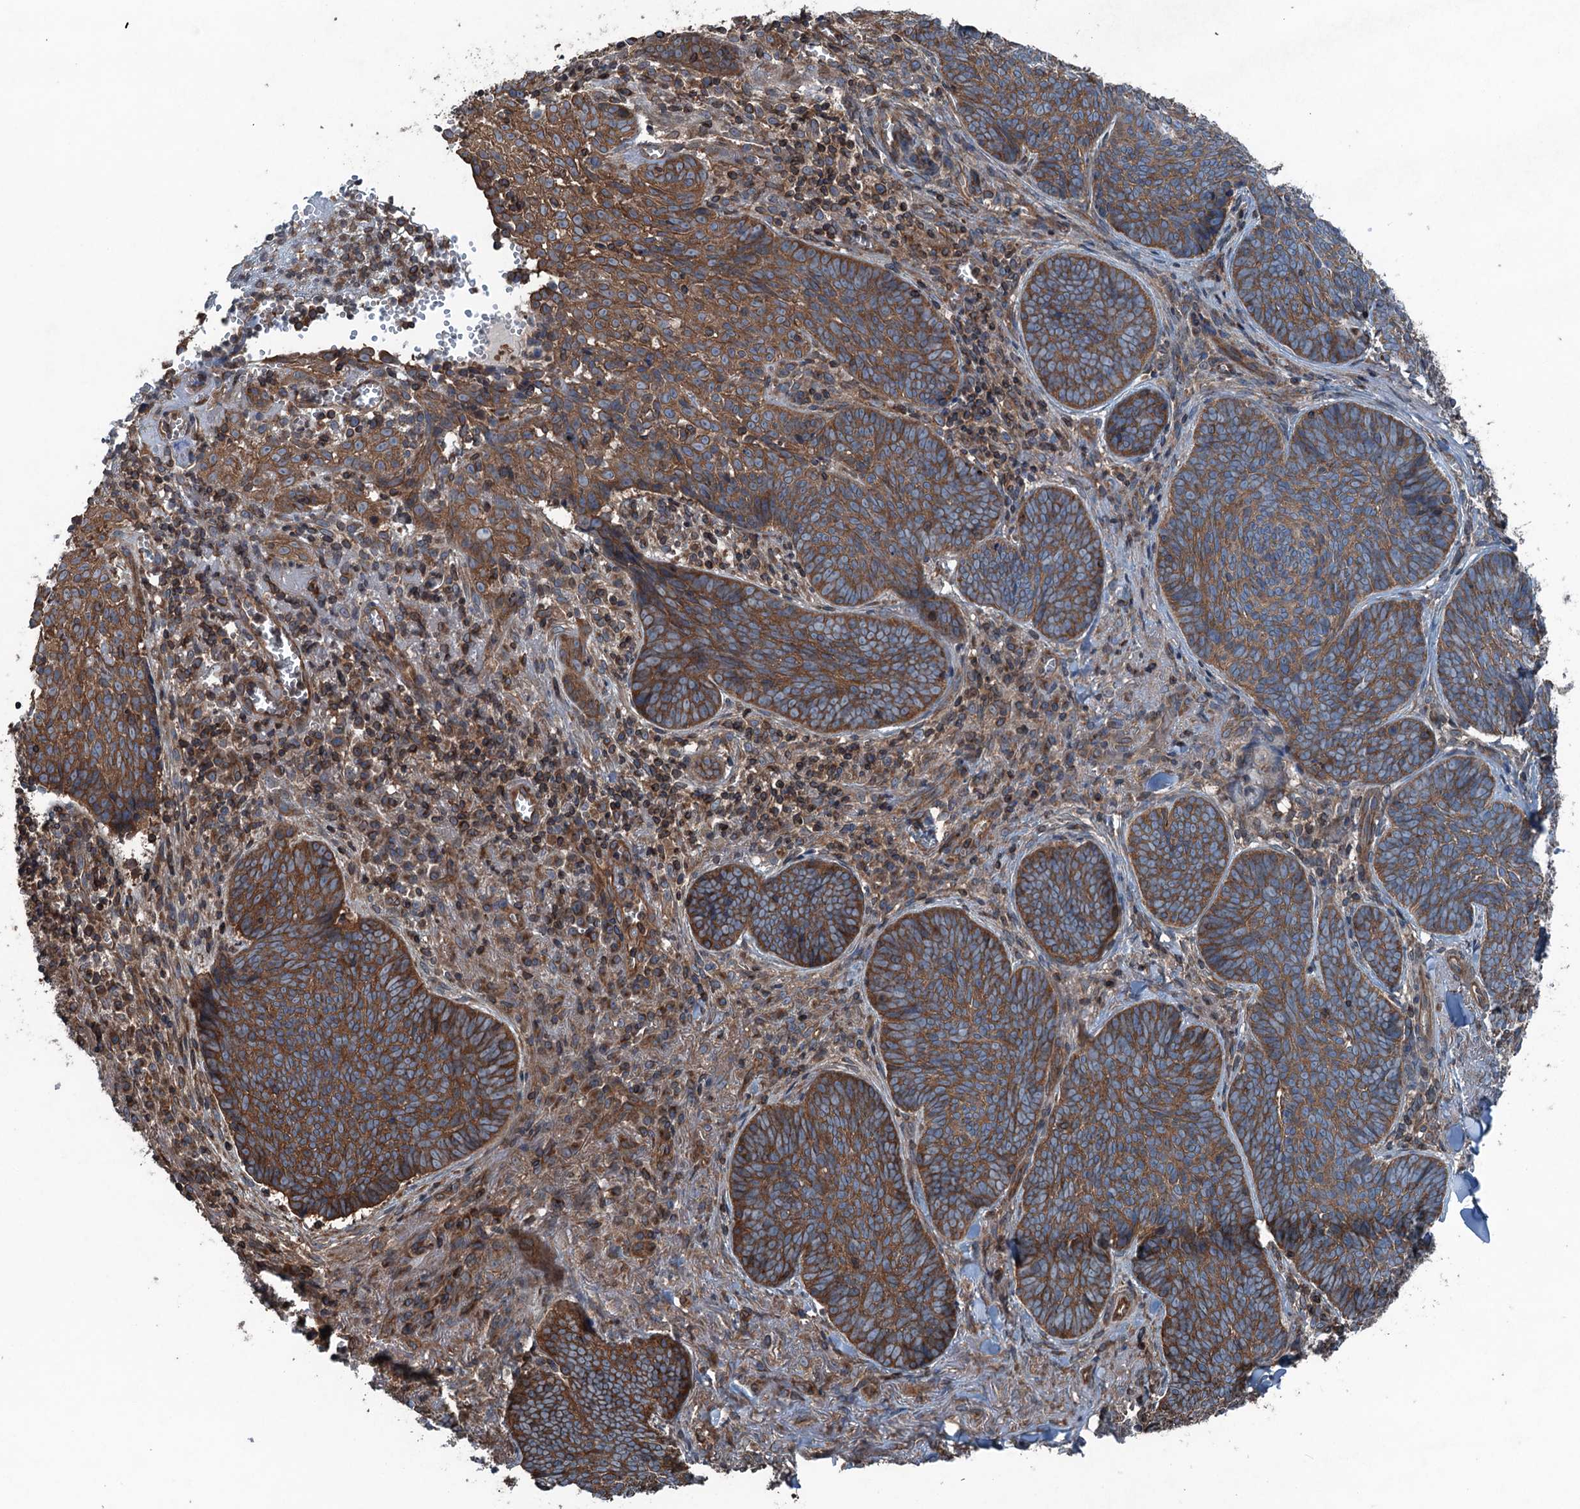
{"staining": {"intensity": "strong", "quantity": ">75%", "location": "cytoplasmic/membranous"}, "tissue": "skin cancer", "cell_type": "Tumor cells", "image_type": "cancer", "snomed": [{"axis": "morphology", "description": "Basal cell carcinoma"}, {"axis": "topography", "description": "Skin"}], "caption": "Protein expression analysis of skin cancer (basal cell carcinoma) shows strong cytoplasmic/membranous positivity in approximately >75% of tumor cells.", "gene": "TRAPPC8", "patient": {"sex": "female", "age": 74}}